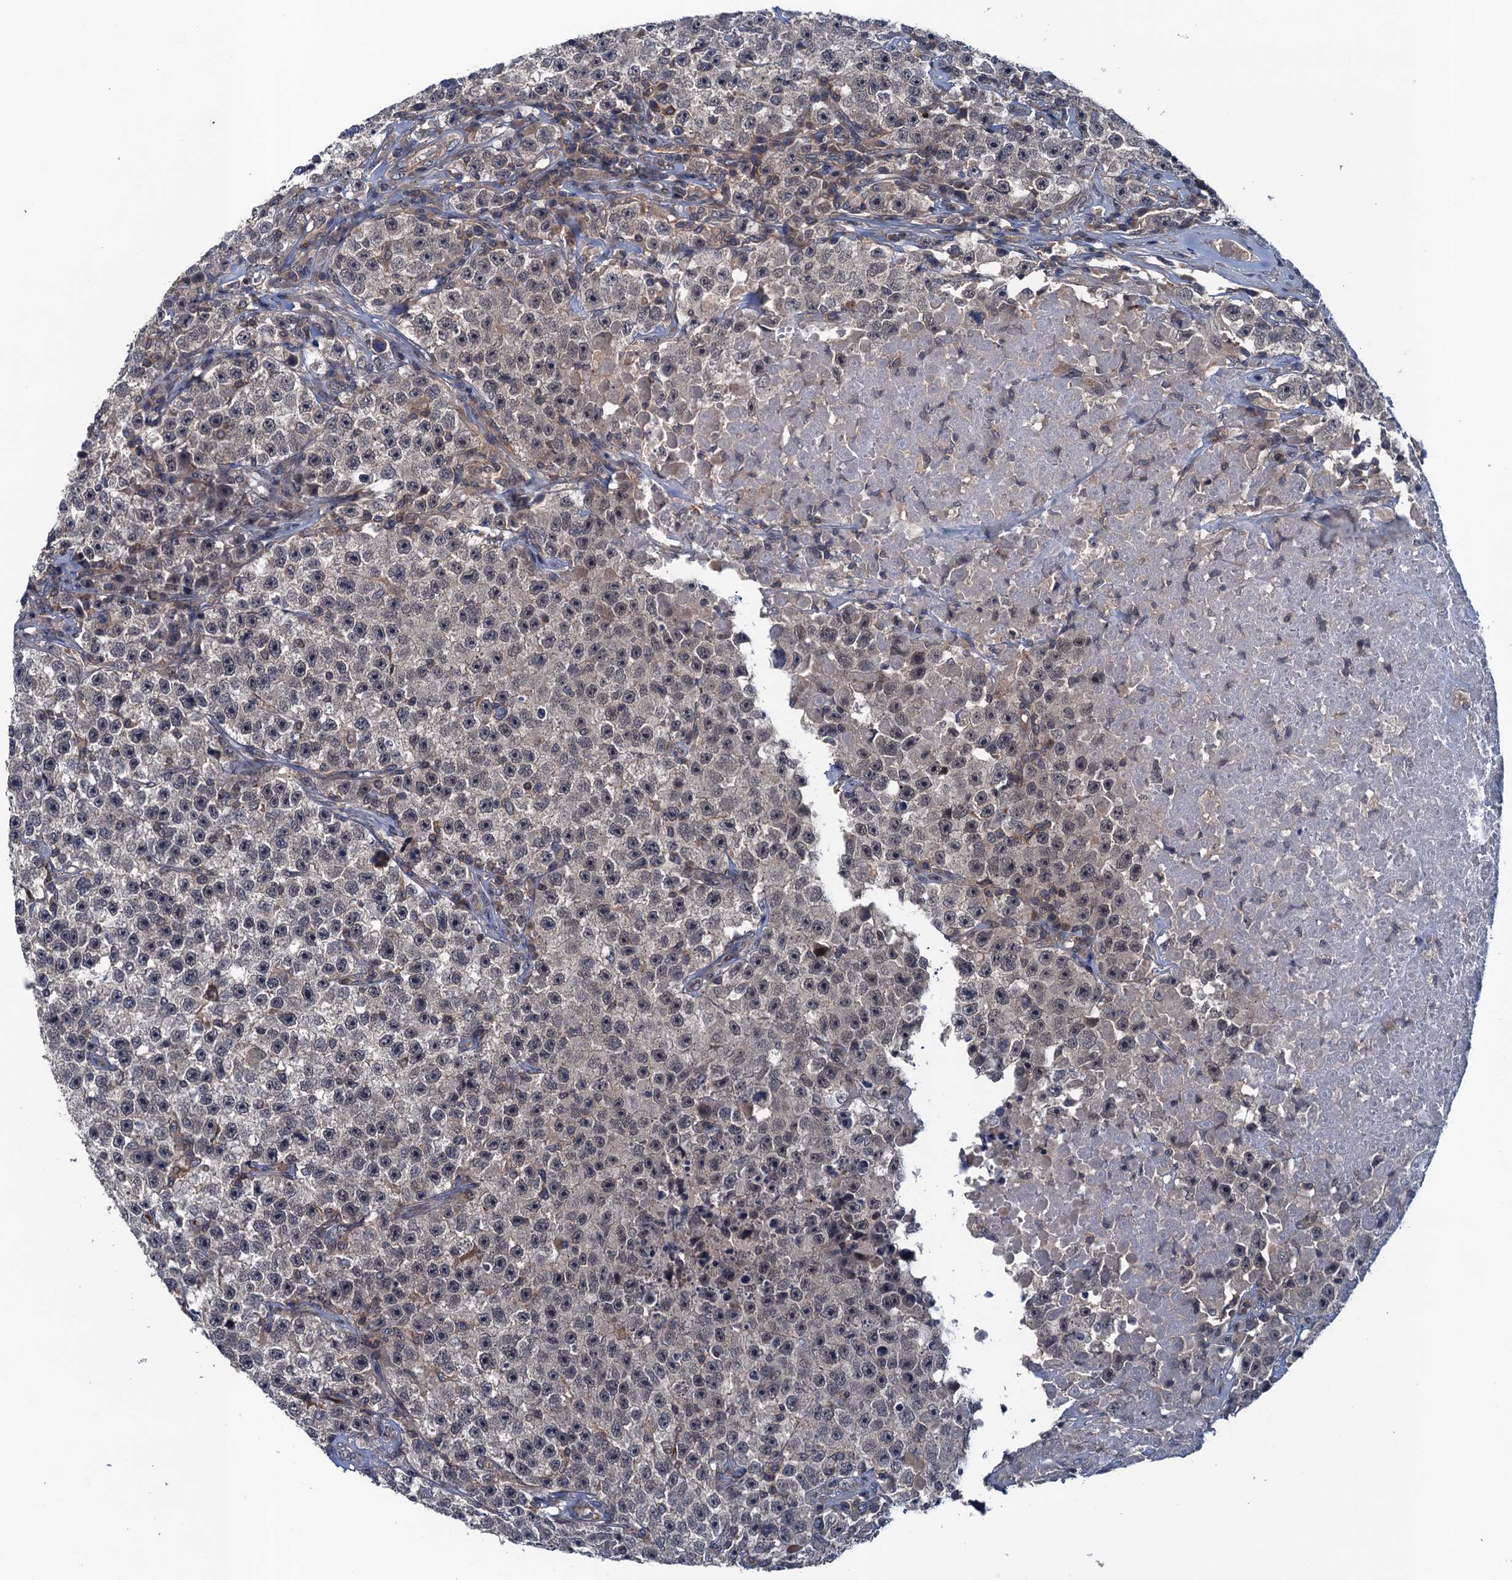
{"staining": {"intensity": "weak", "quantity": "<25%", "location": "nuclear"}, "tissue": "testis cancer", "cell_type": "Tumor cells", "image_type": "cancer", "snomed": [{"axis": "morphology", "description": "Seminoma, NOS"}, {"axis": "topography", "description": "Testis"}], "caption": "There is no significant staining in tumor cells of testis cancer.", "gene": "RNF165", "patient": {"sex": "male", "age": 22}}